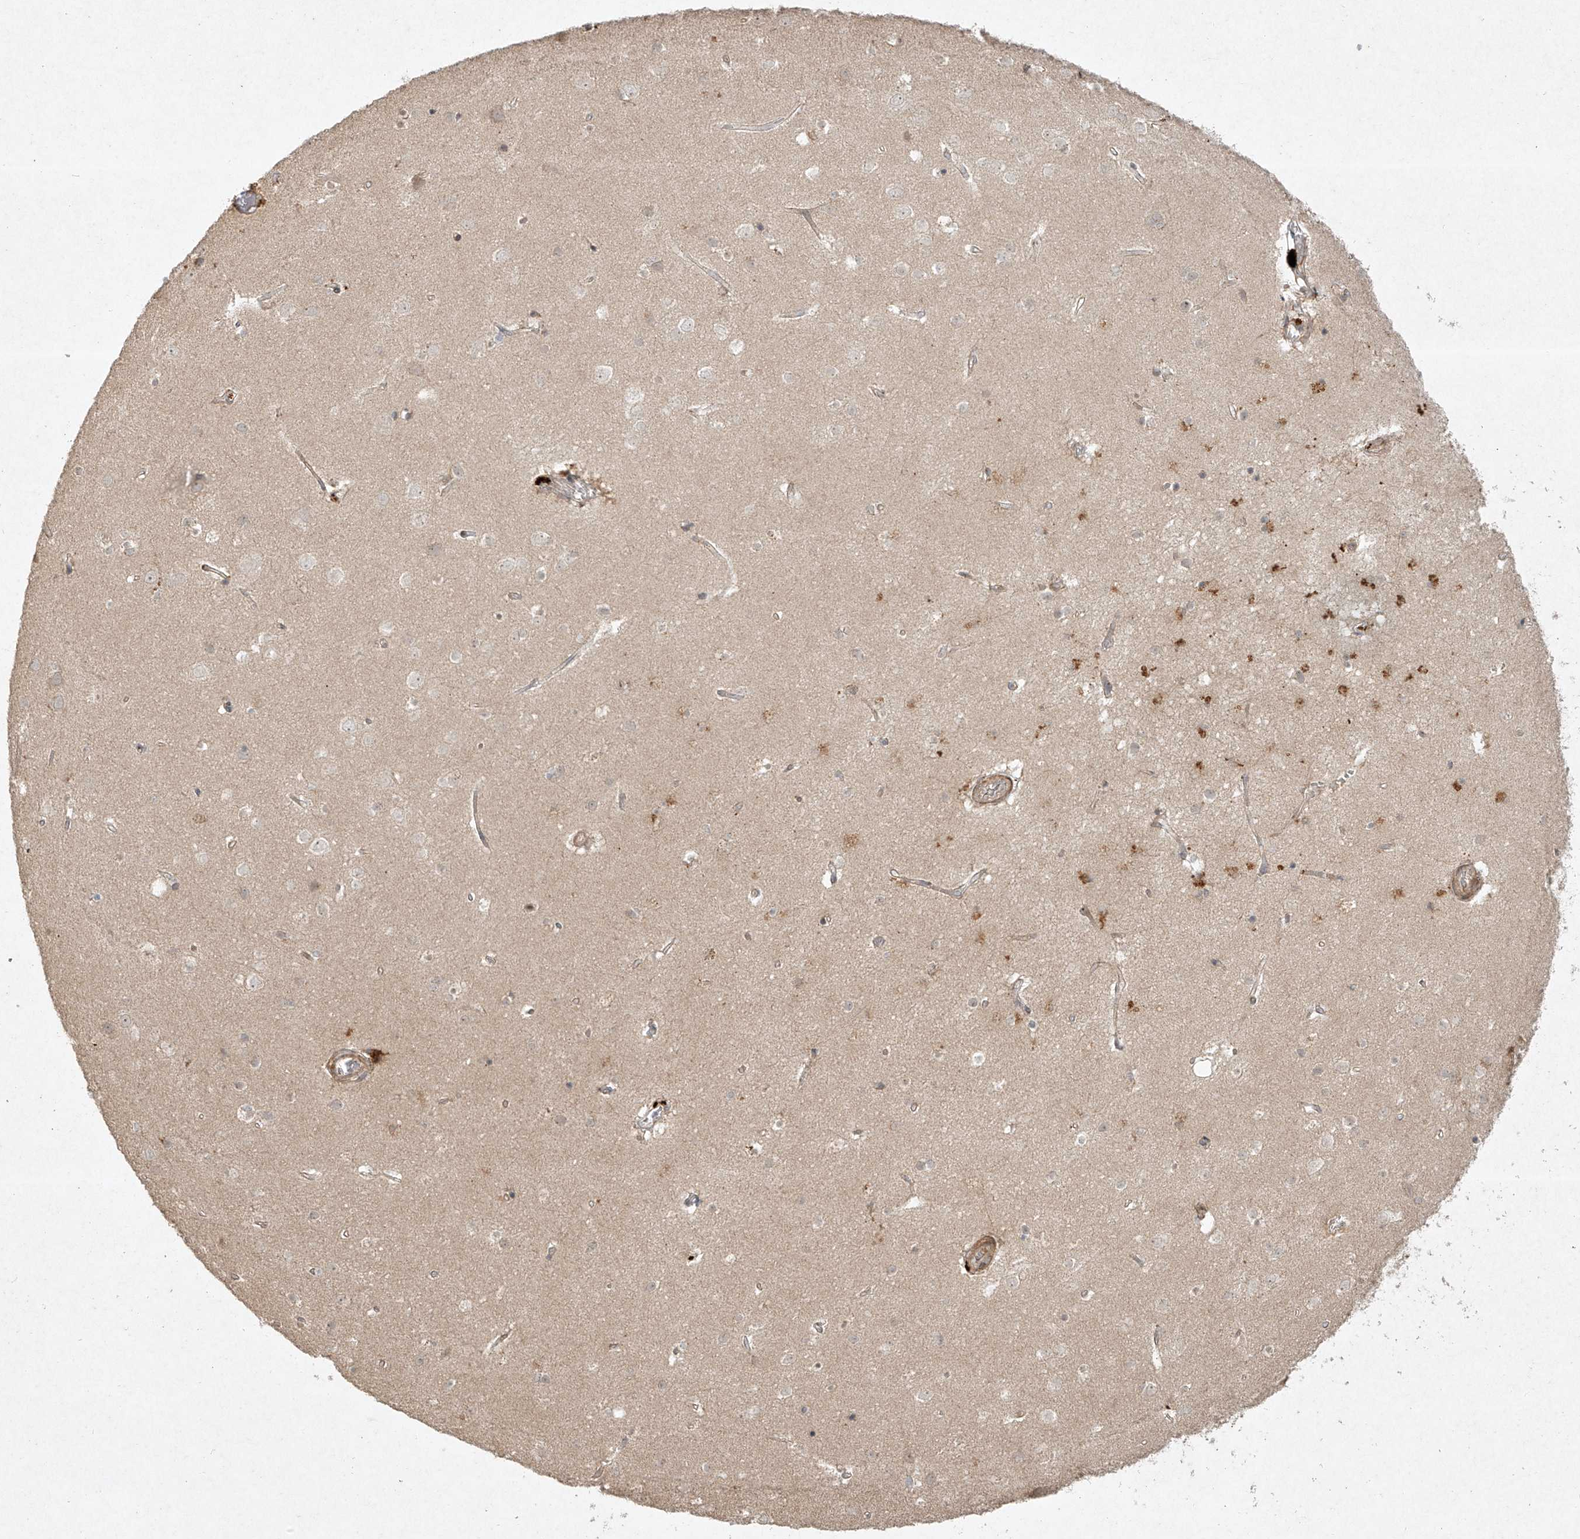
{"staining": {"intensity": "weak", "quantity": ">75%", "location": "cytoplasmic/membranous"}, "tissue": "cerebral cortex", "cell_type": "Endothelial cells", "image_type": "normal", "snomed": [{"axis": "morphology", "description": "Normal tissue, NOS"}, {"axis": "topography", "description": "Cerebral cortex"}], "caption": "Cerebral cortex stained with DAB immunohistochemistry (IHC) reveals low levels of weak cytoplasmic/membranous positivity in about >75% of endothelial cells. (IHC, brightfield microscopy, high magnification).", "gene": "CYYR1", "patient": {"sex": "male", "age": 54}}